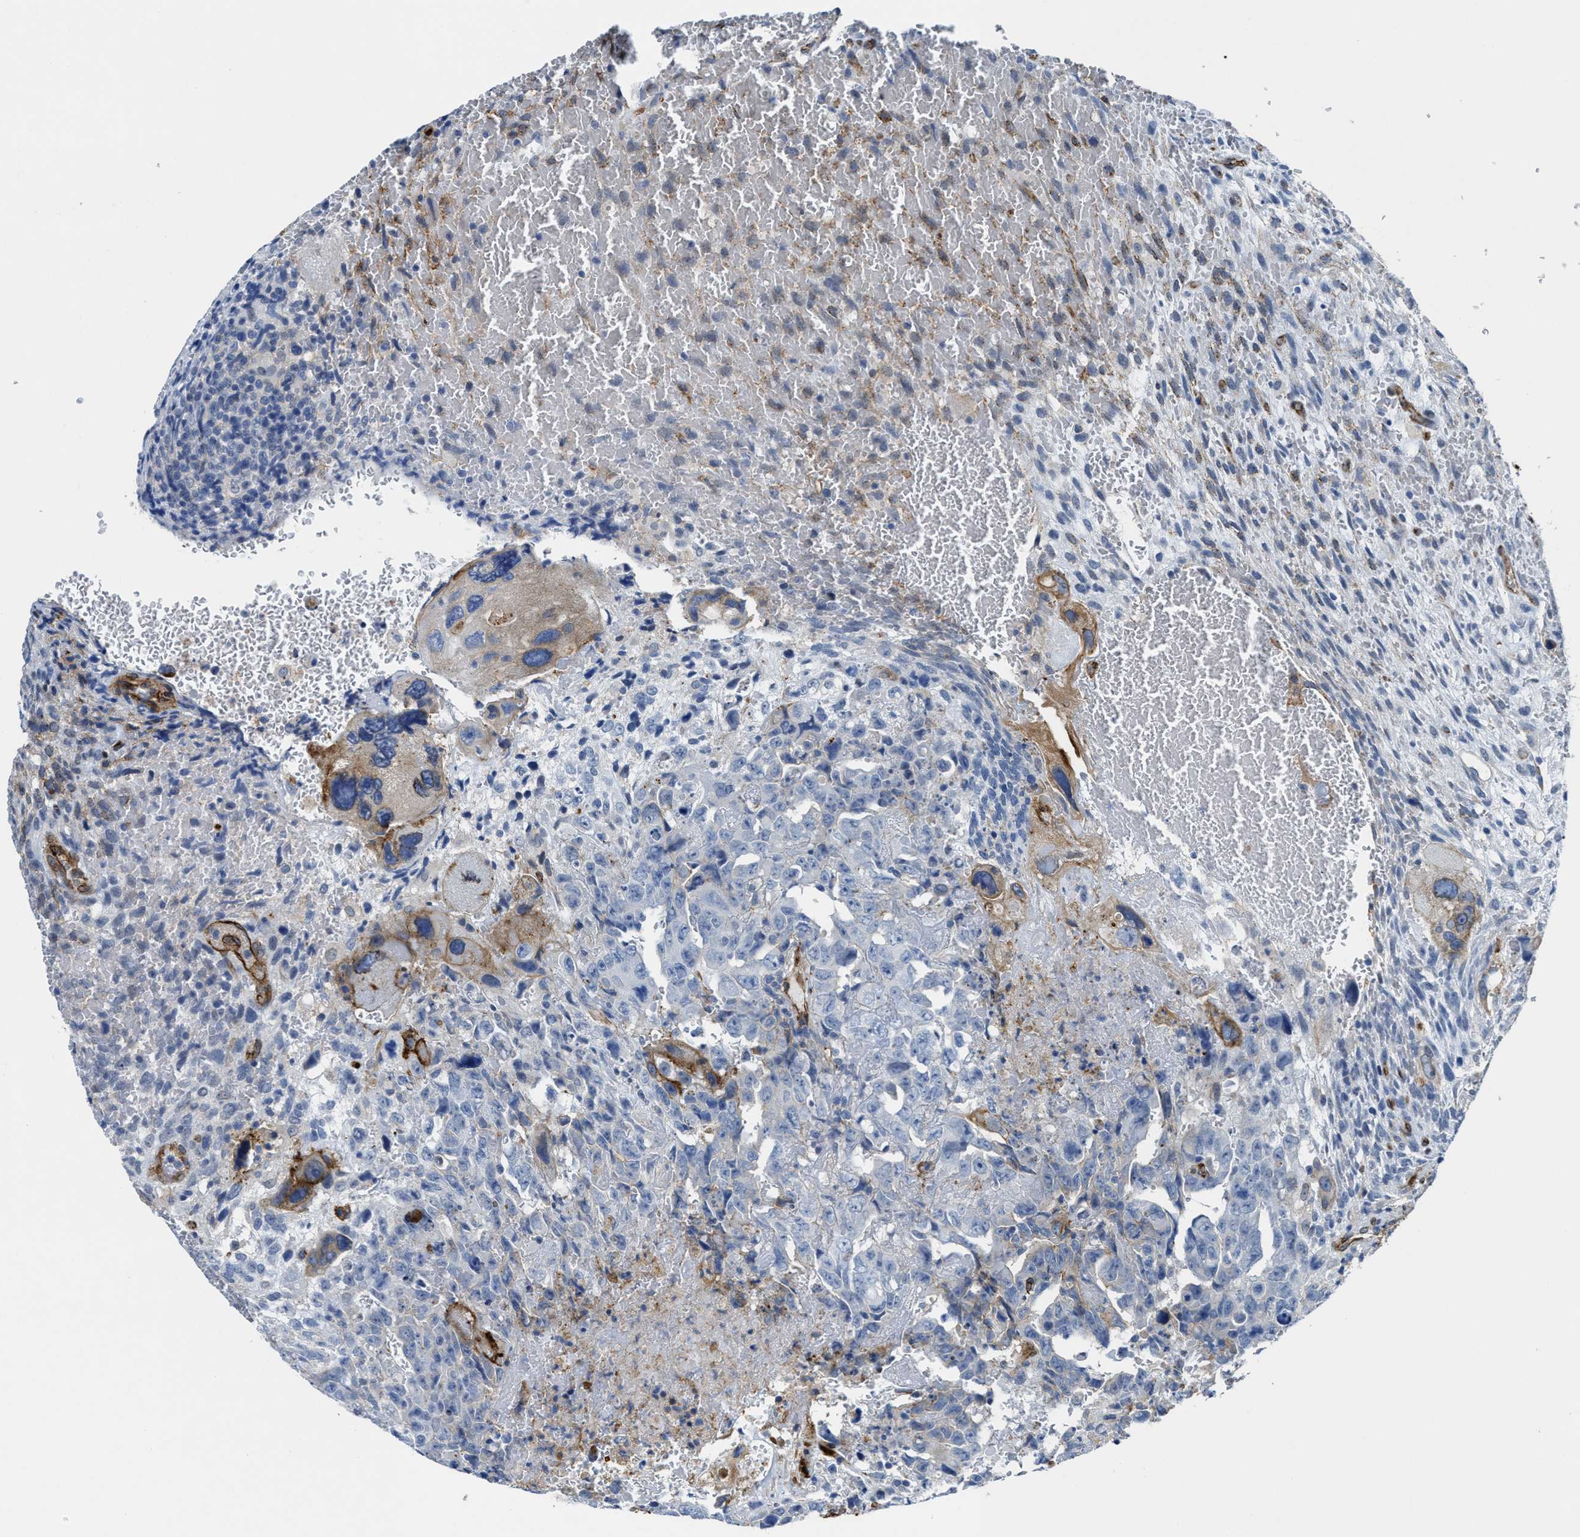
{"staining": {"intensity": "weak", "quantity": "<25%", "location": "cytoplasmic/membranous"}, "tissue": "testis cancer", "cell_type": "Tumor cells", "image_type": "cancer", "snomed": [{"axis": "morphology", "description": "Carcinoma, Embryonal, NOS"}, {"axis": "topography", "description": "Testis"}], "caption": "DAB immunohistochemical staining of human testis embryonal carcinoma shows no significant staining in tumor cells. (DAB immunohistochemistry, high magnification).", "gene": "NAB1", "patient": {"sex": "male", "age": 28}}